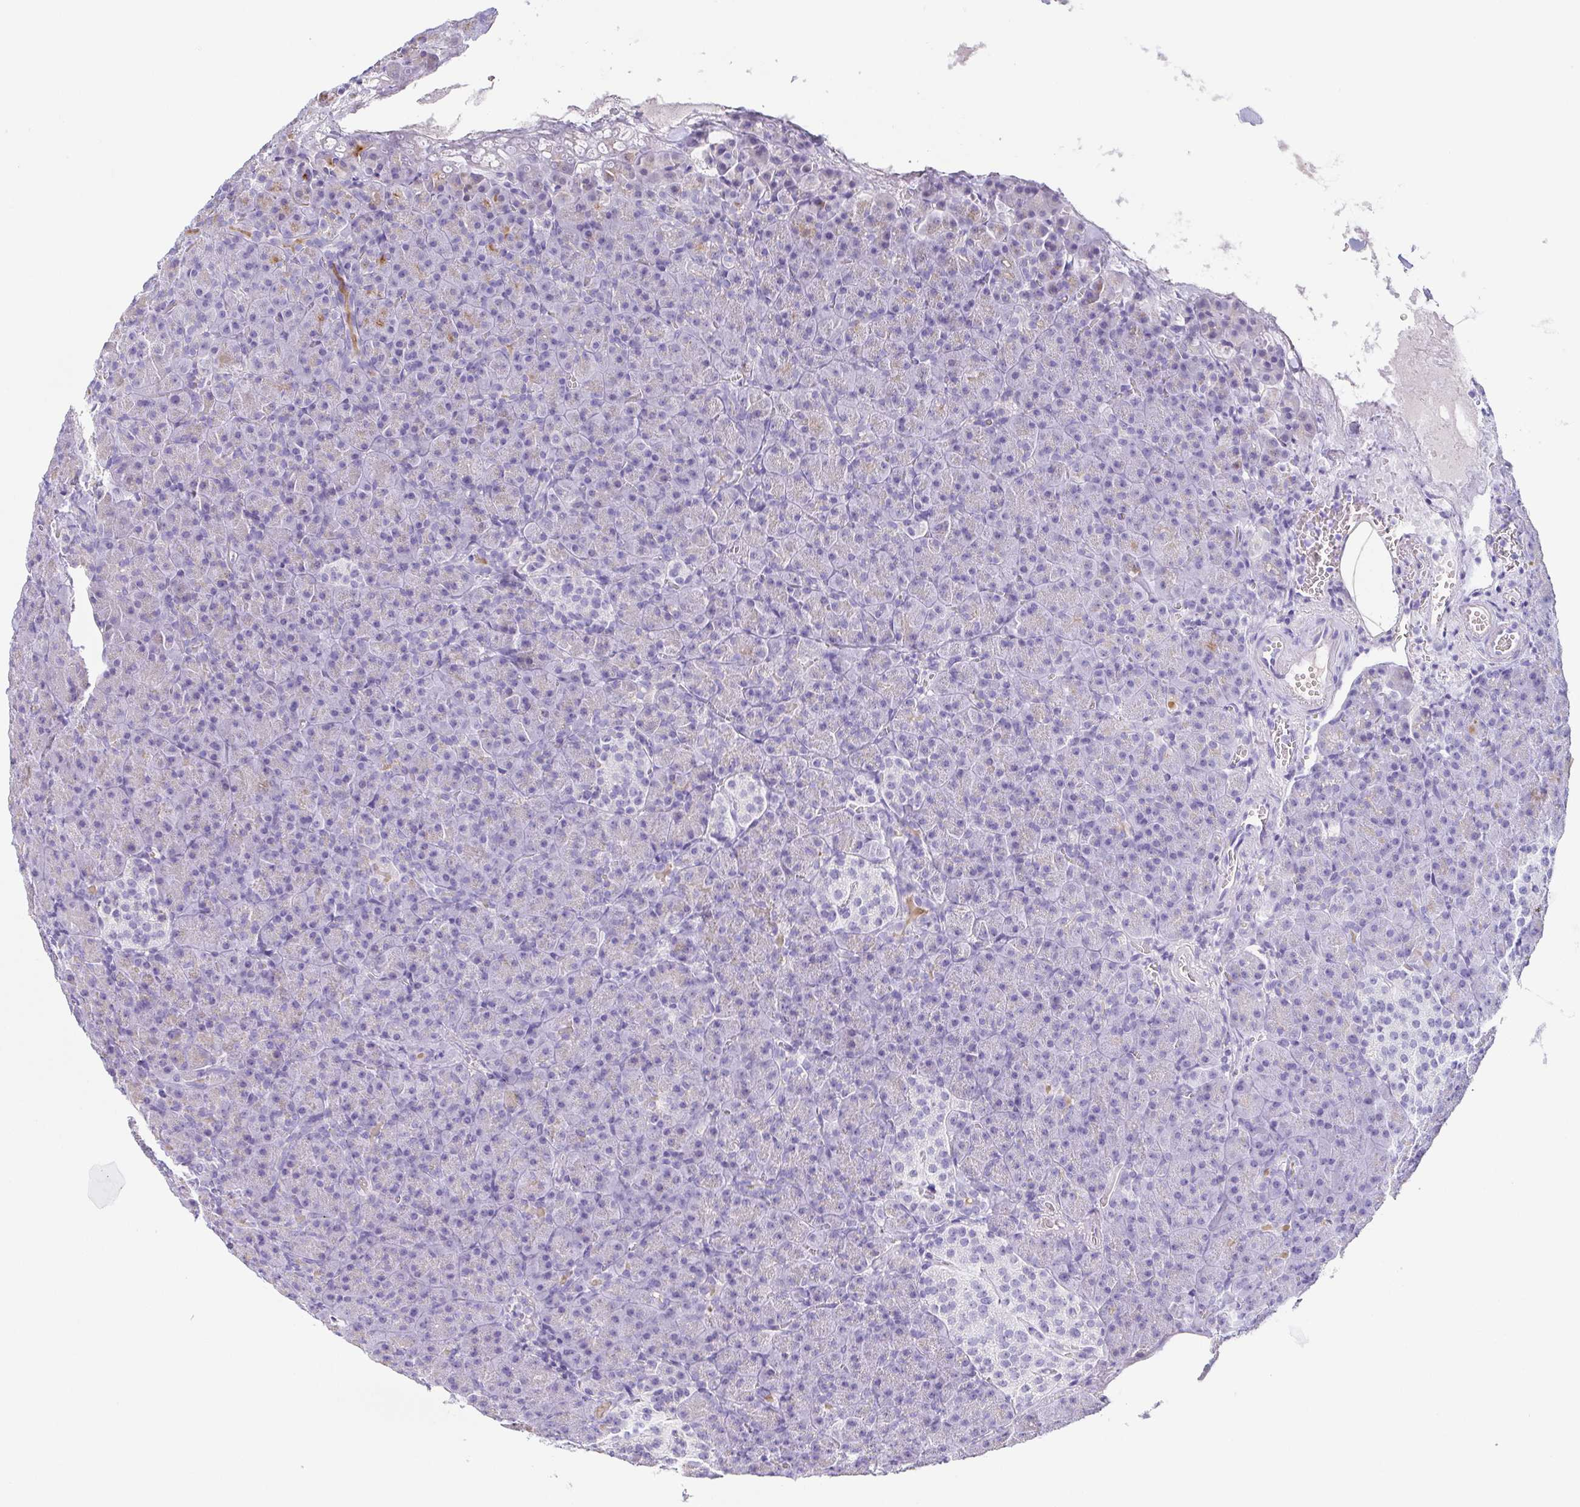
{"staining": {"intensity": "moderate", "quantity": "<25%", "location": "cytoplasmic/membranous"}, "tissue": "pancreas", "cell_type": "Exocrine glandular cells", "image_type": "normal", "snomed": [{"axis": "morphology", "description": "Normal tissue, NOS"}, {"axis": "topography", "description": "Pancreas"}], "caption": "DAB (3,3'-diaminobenzidine) immunohistochemical staining of unremarkable pancreas reveals moderate cytoplasmic/membranous protein staining in about <25% of exocrine glandular cells.", "gene": "LDLRAD1", "patient": {"sex": "female", "age": 74}}